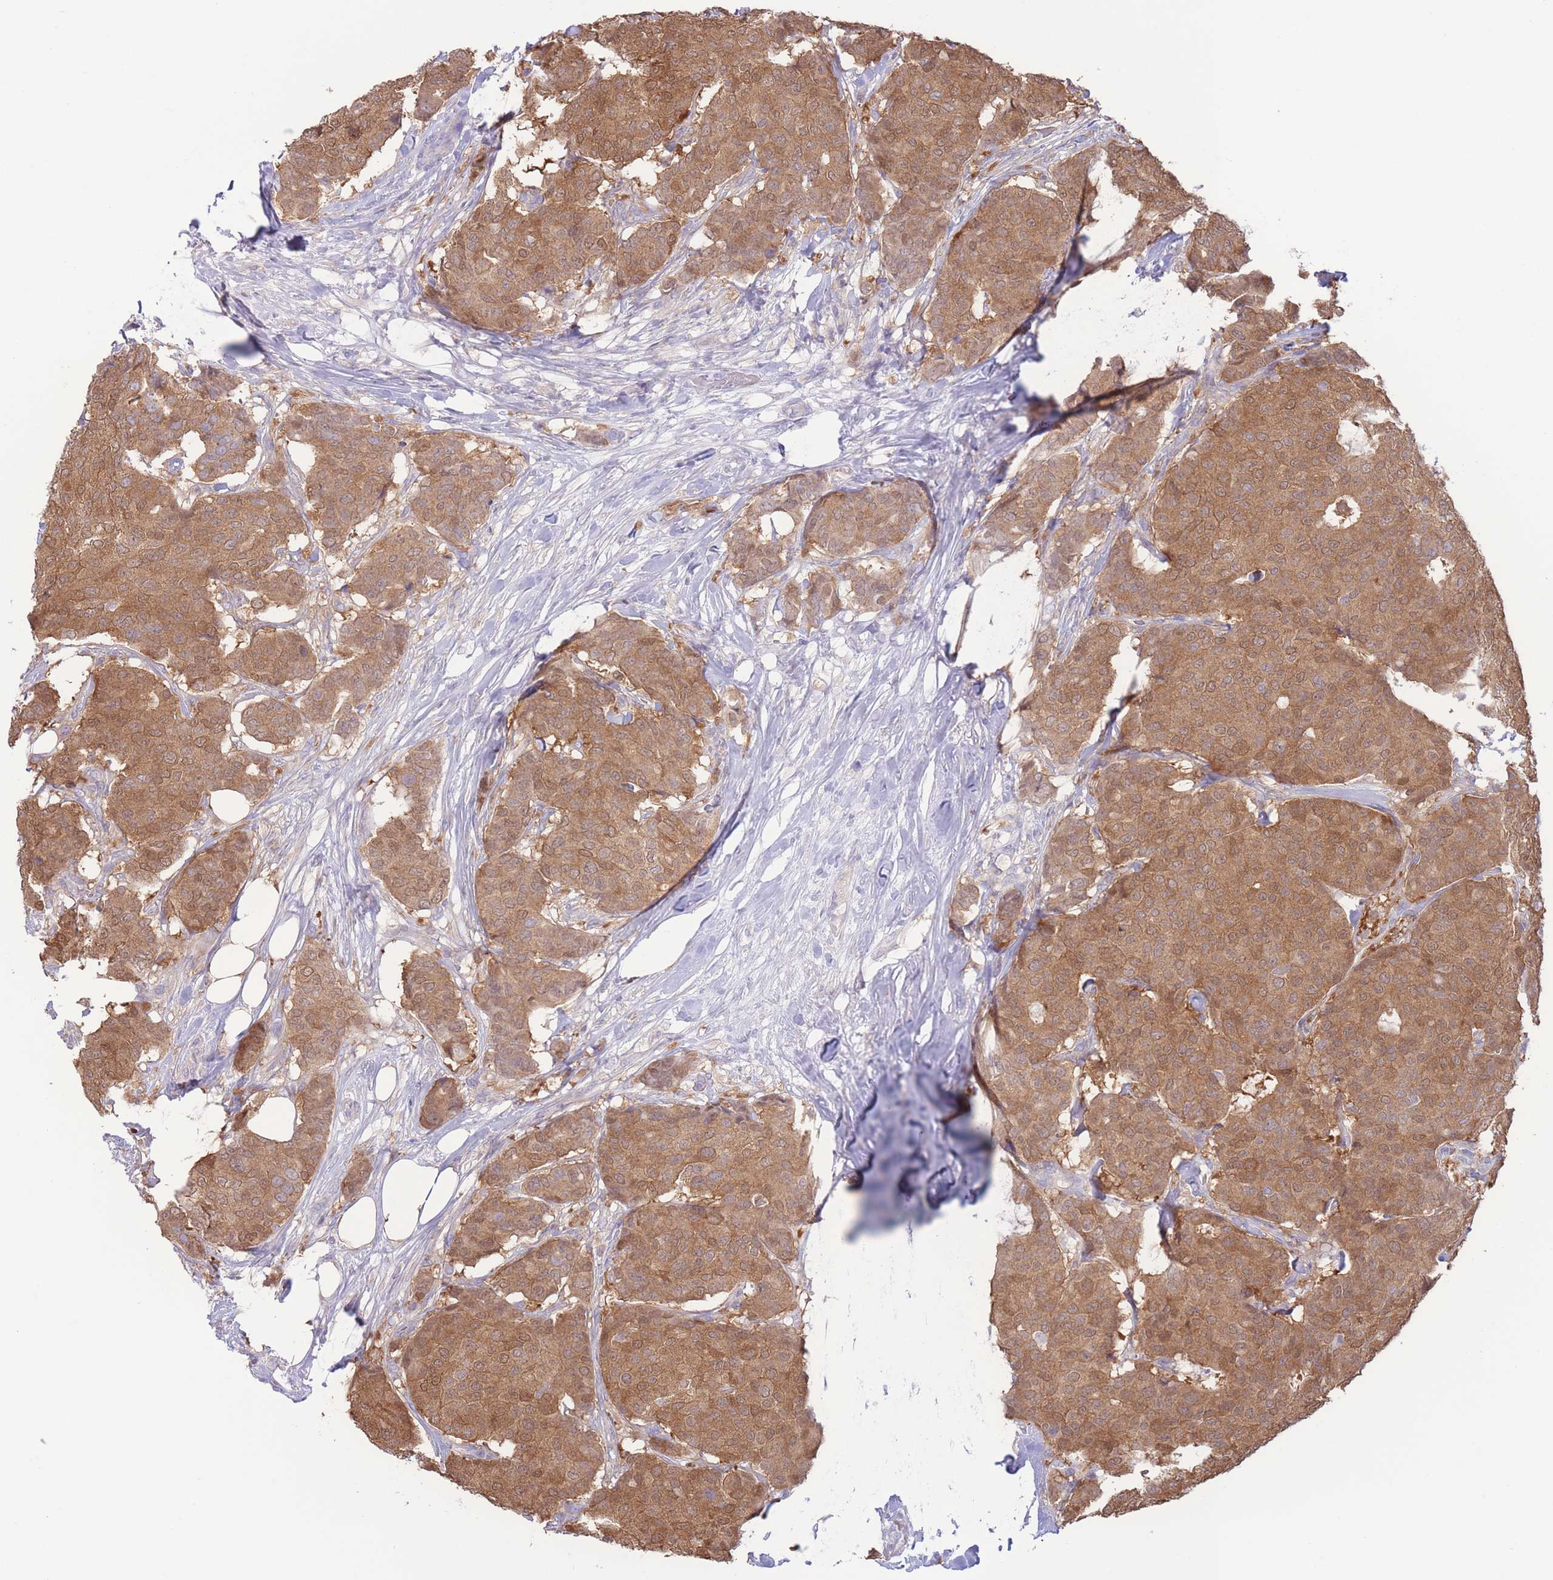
{"staining": {"intensity": "moderate", "quantity": ">75%", "location": "cytoplasmic/membranous,nuclear"}, "tissue": "breast cancer", "cell_type": "Tumor cells", "image_type": "cancer", "snomed": [{"axis": "morphology", "description": "Duct carcinoma"}, {"axis": "topography", "description": "Breast"}], "caption": "Immunohistochemical staining of intraductal carcinoma (breast) exhibits moderate cytoplasmic/membranous and nuclear protein expression in approximately >75% of tumor cells.", "gene": "FAH", "patient": {"sex": "female", "age": 75}}